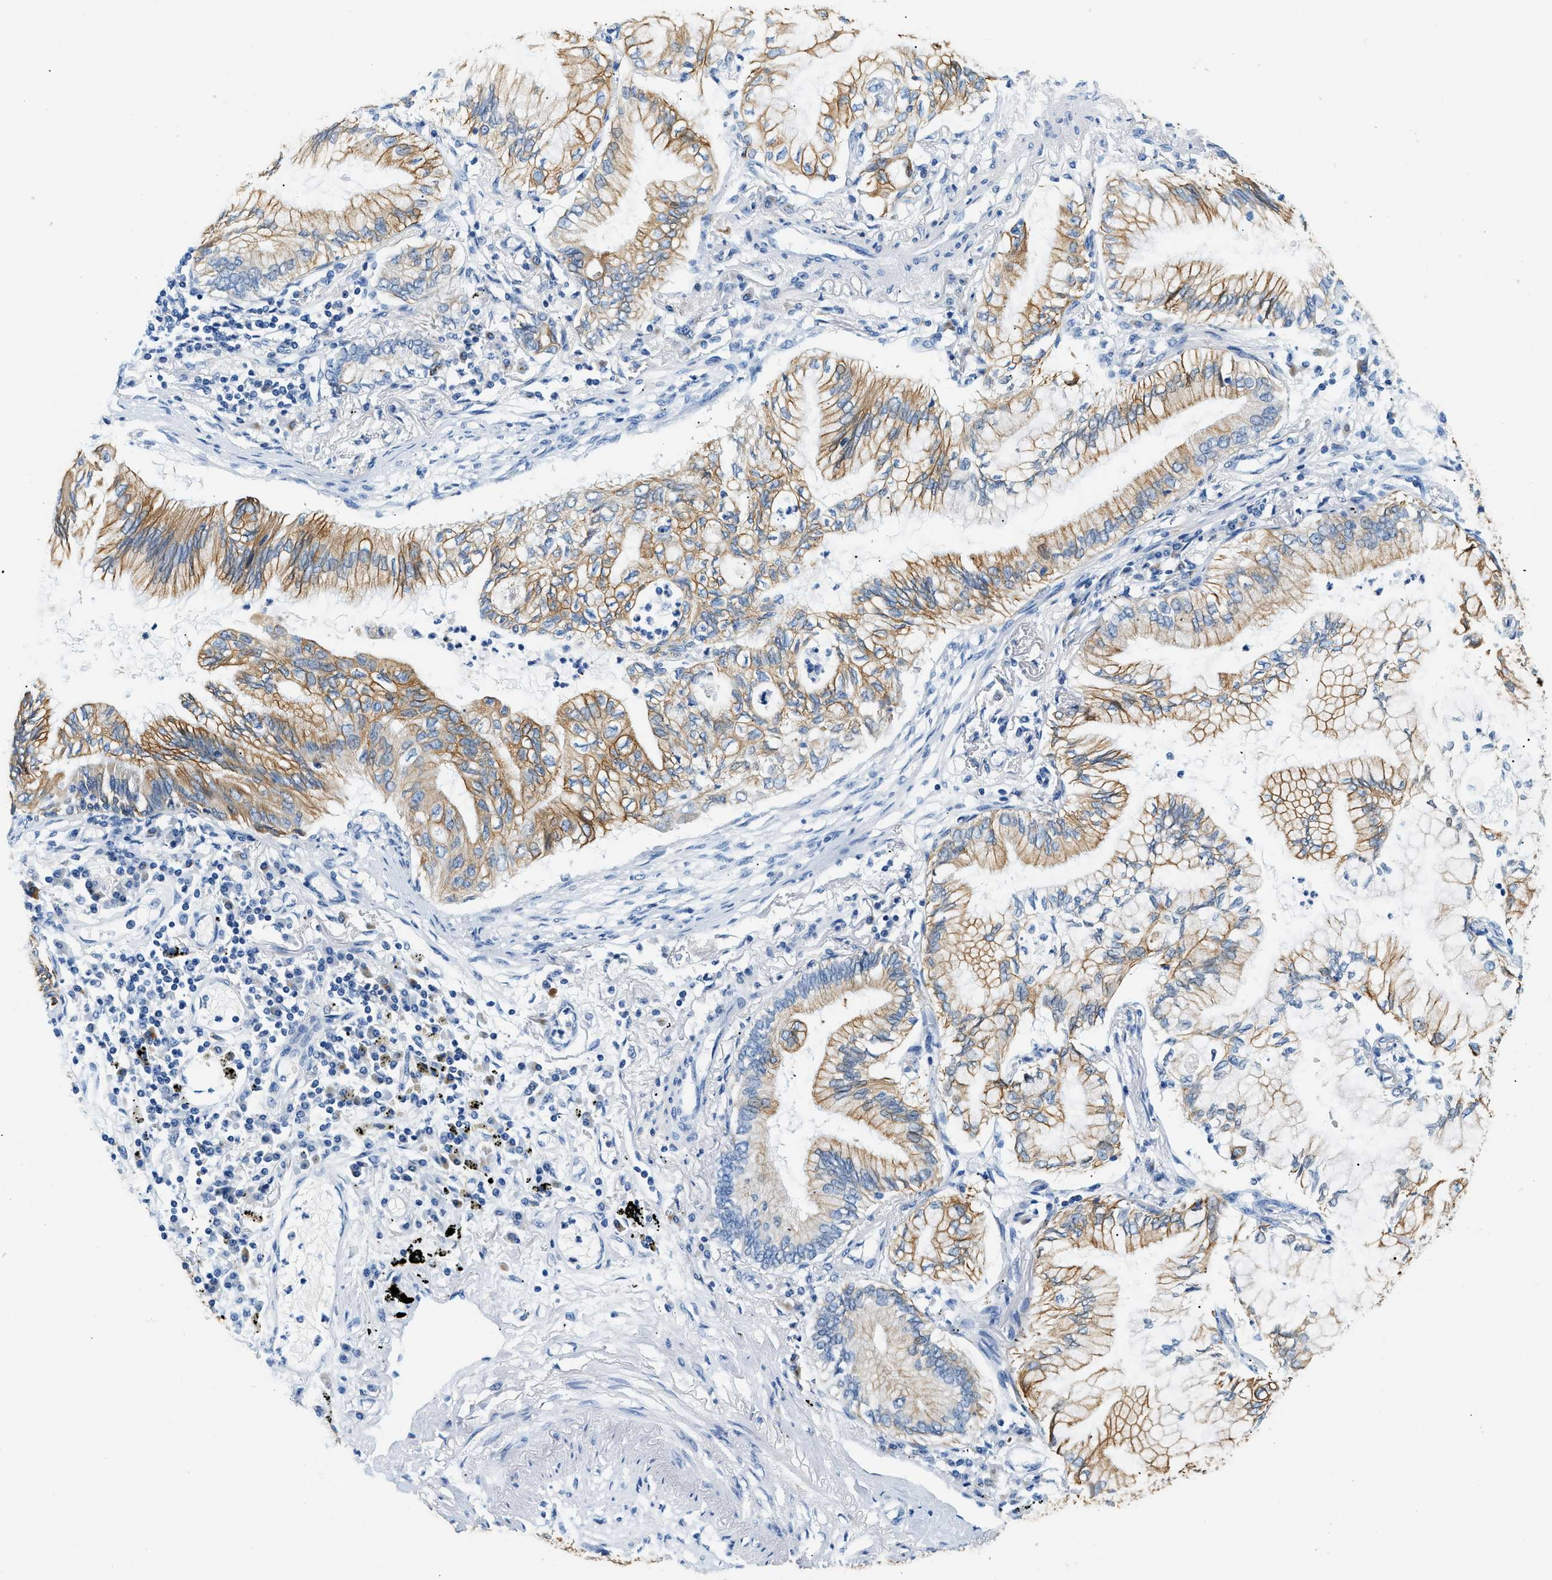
{"staining": {"intensity": "moderate", "quantity": "25%-75%", "location": "cytoplasmic/membranous"}, "tissue": "lung cancer", "cell_type": "Tumor cells", "image_type": "cancer", "snomed": [{"axis": "morphology", "description": "Normal tissue, NOS"}, {"axis": "morphology", "description": "Adenocarcinoma, NOS"}, {"axis": "topography", "description": "Bronchus"}, {"axis": "topography", "description": "Lung"}], "caption": "About 25%-75% of tumor cells in human lung cancer show moderate cytoplasmic/membranous protein positivity as visualized by brown immunohistochemical staining.", "gene": "STXBP2", "patient": {"sex": "female", "age": 70}}